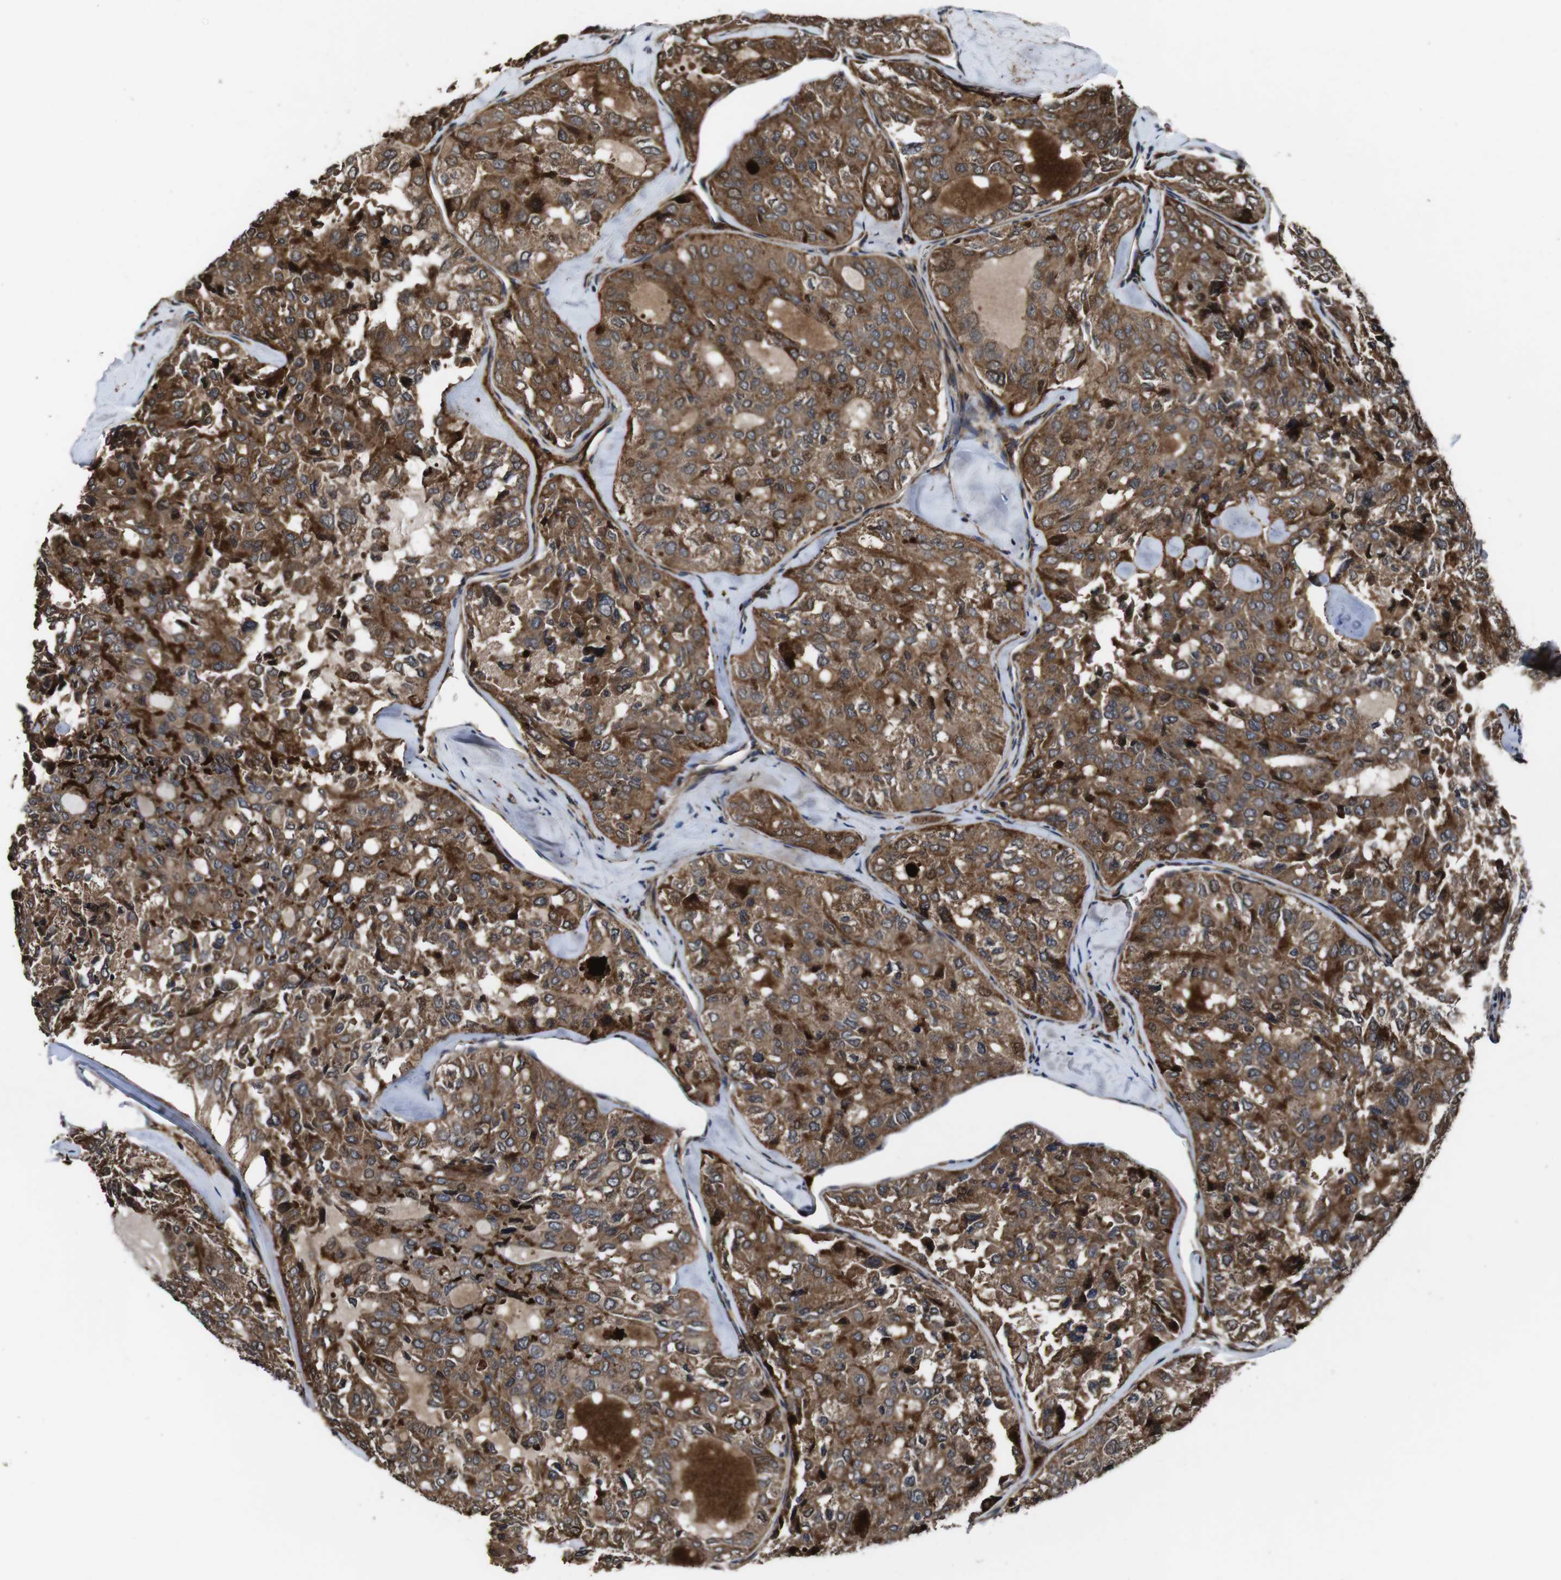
{"staining": {"intensity": "moderate", "quantity": ">75%", "location": "cytoplasmic/membranous"}, "tissue": "thyroid cancer", "cell_type": "Tumor cells", "image_type": "cancer", "snomed": [{"axis": "morphology", "description": "Follicular adenoma carcinoma, NOS"}, {"axis": "topography", "description": "Thyroid gland"}], "caption": "This micrograph exhibits IHC staining of human thyroid cancer, with medium moderate cytoplasmic/membranous staining in approximately >75% of tumor cells.", "gene": "SMYD3", "patient": {"sex": "male", "age": 75}}